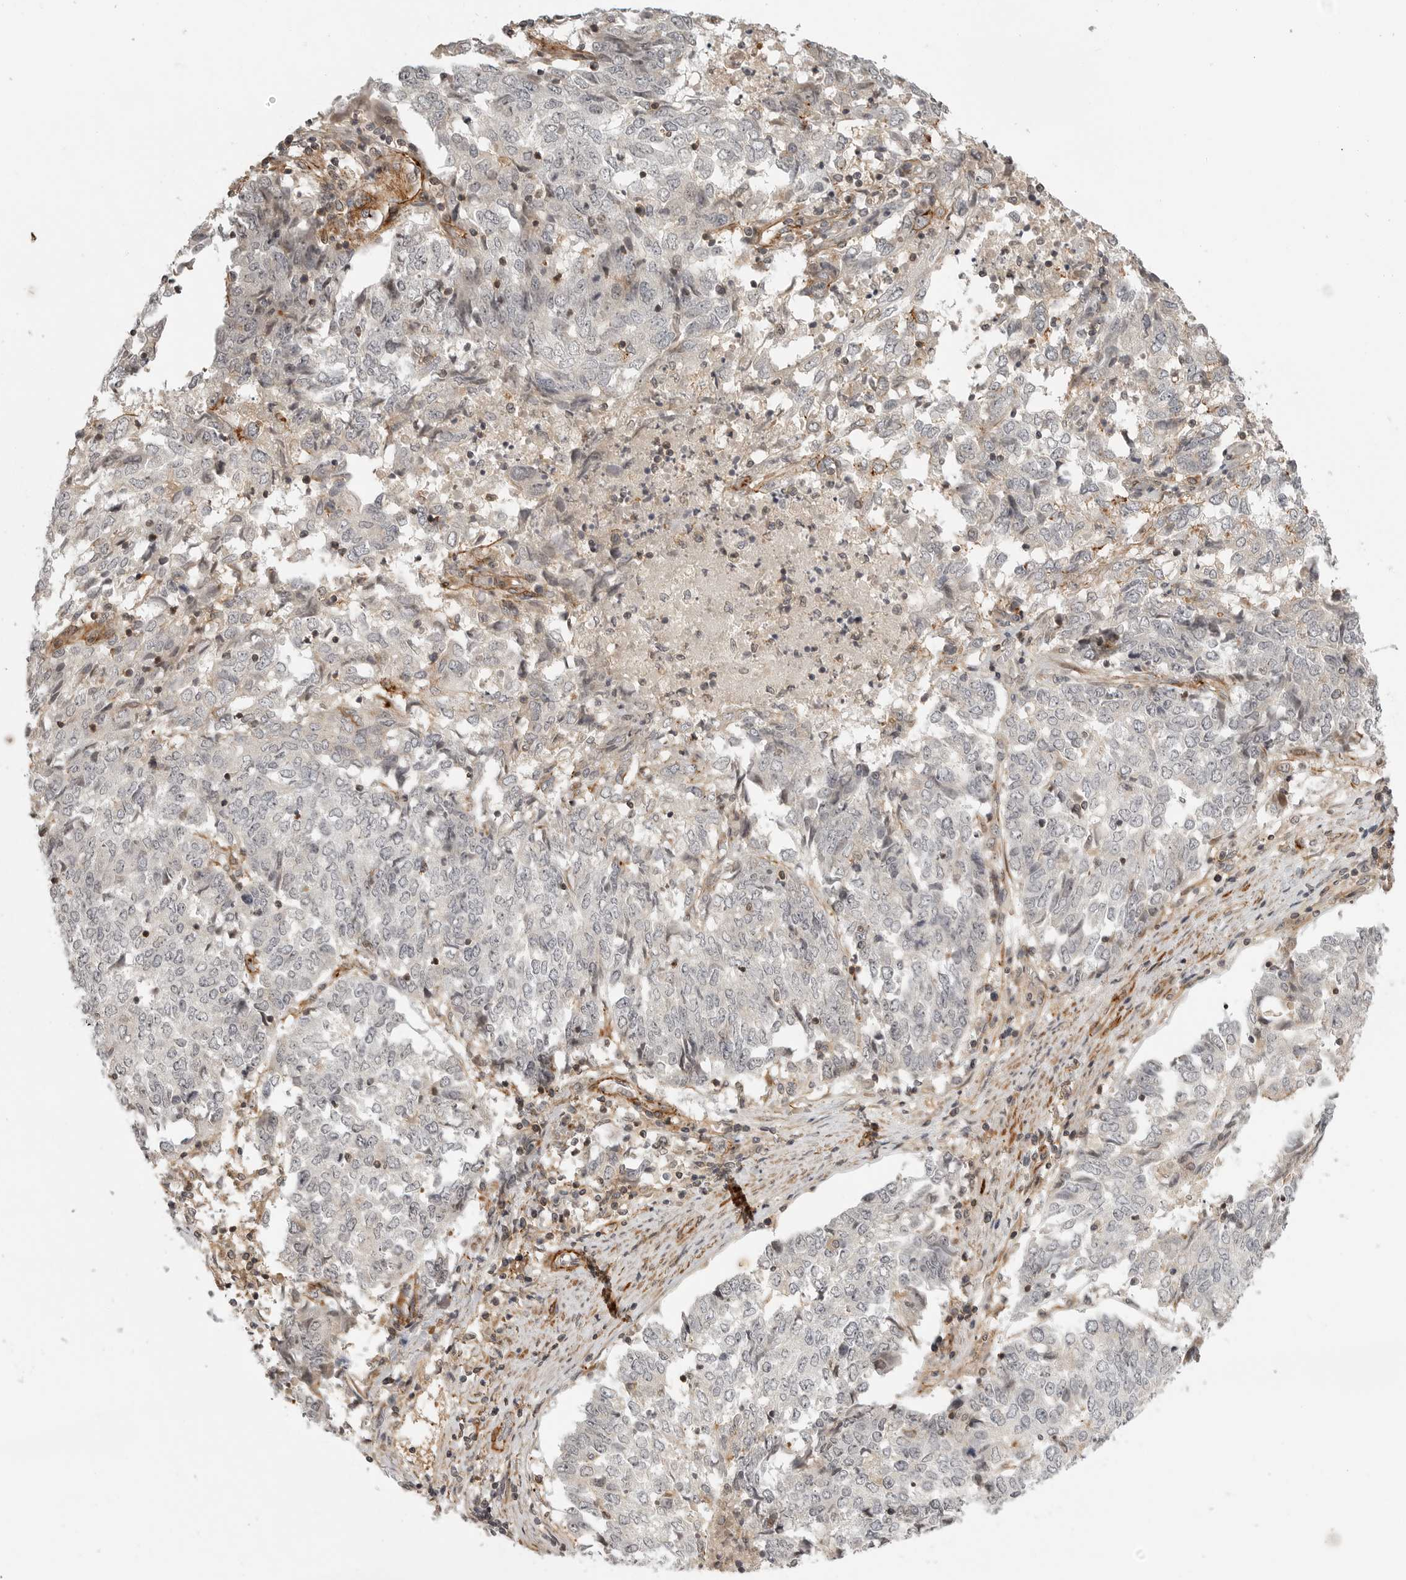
{"staining": {"intensity": "negative", "quantity": "none", "location": "none"}, "tissue": "endometrial cancer", "cell_type": "Tumor cells", "image_type": "cancer", "snomed": [{"axis": "morphology", "description": "Adenocarcinoma, NOS"}, {"axis": "topography", "description": "Endometrium"}], "caption": "This histopathology image is of adenocarcinoma (endometrial) stained with immunohistochemistry to label a protein in brown with the nuclei are counter-stained blue. There is no positivity in tumor cells.", "gene": "TUT4", "patient": {"sex": "female", "age": 80}}